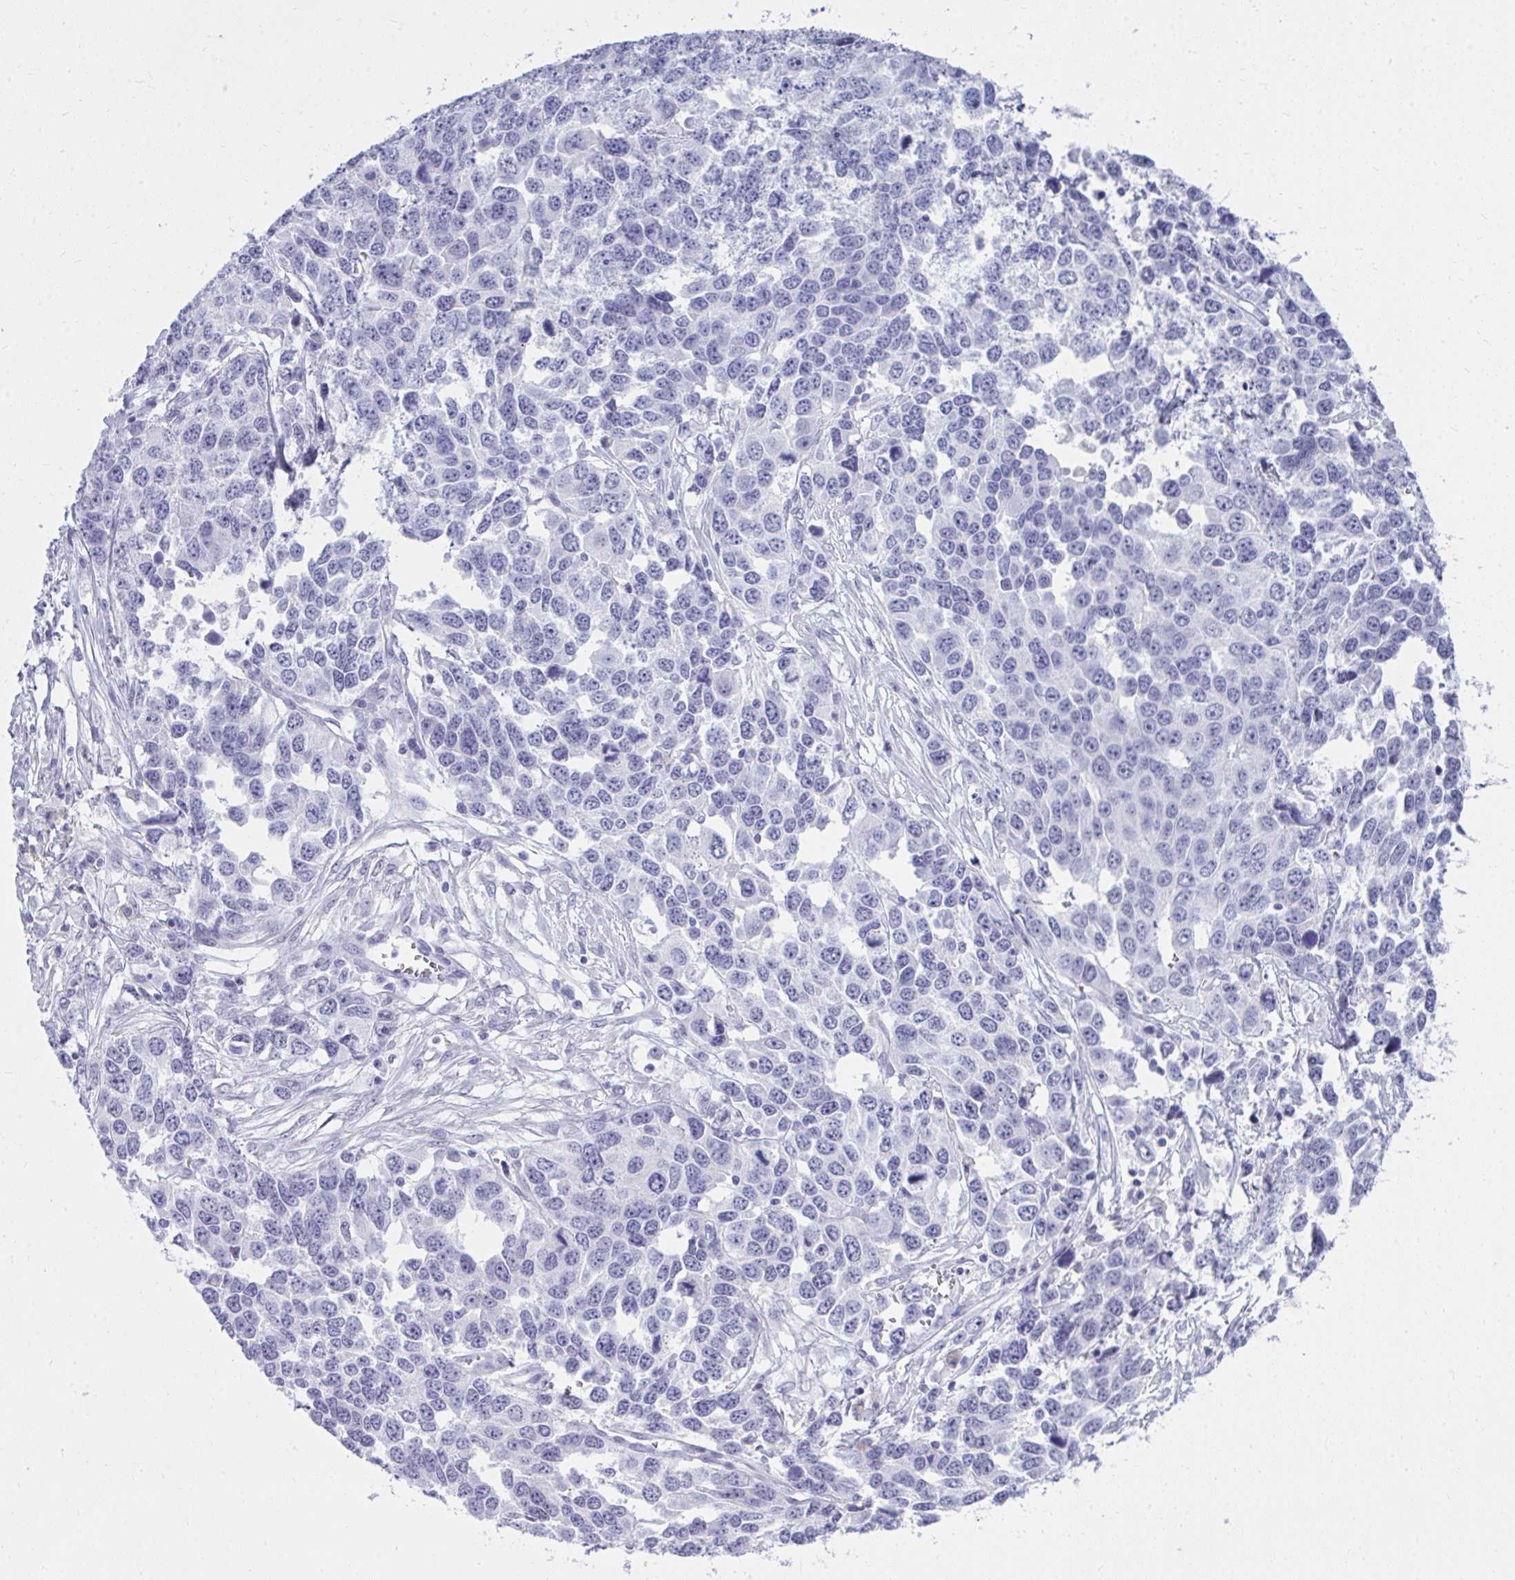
{"staining": {"intensity": "negative", "quantity": "none", "location": "none"}, "tissue": "ovarian cancer", "cell_type": "Tumor cells", "image_type": "cancer", "snomed": [{"axis": "morphology", "description": "Cystadenocarcinoma, serous, NOS"}, {"axis": "topography", "description": "Ovary"}], "caption": "IHC of serous cystadenocarcinoma (ovarian) shows no positivity in tumor cells.", "gene": "OR5F1", "patient": {"sex": "female", "age": 76}}